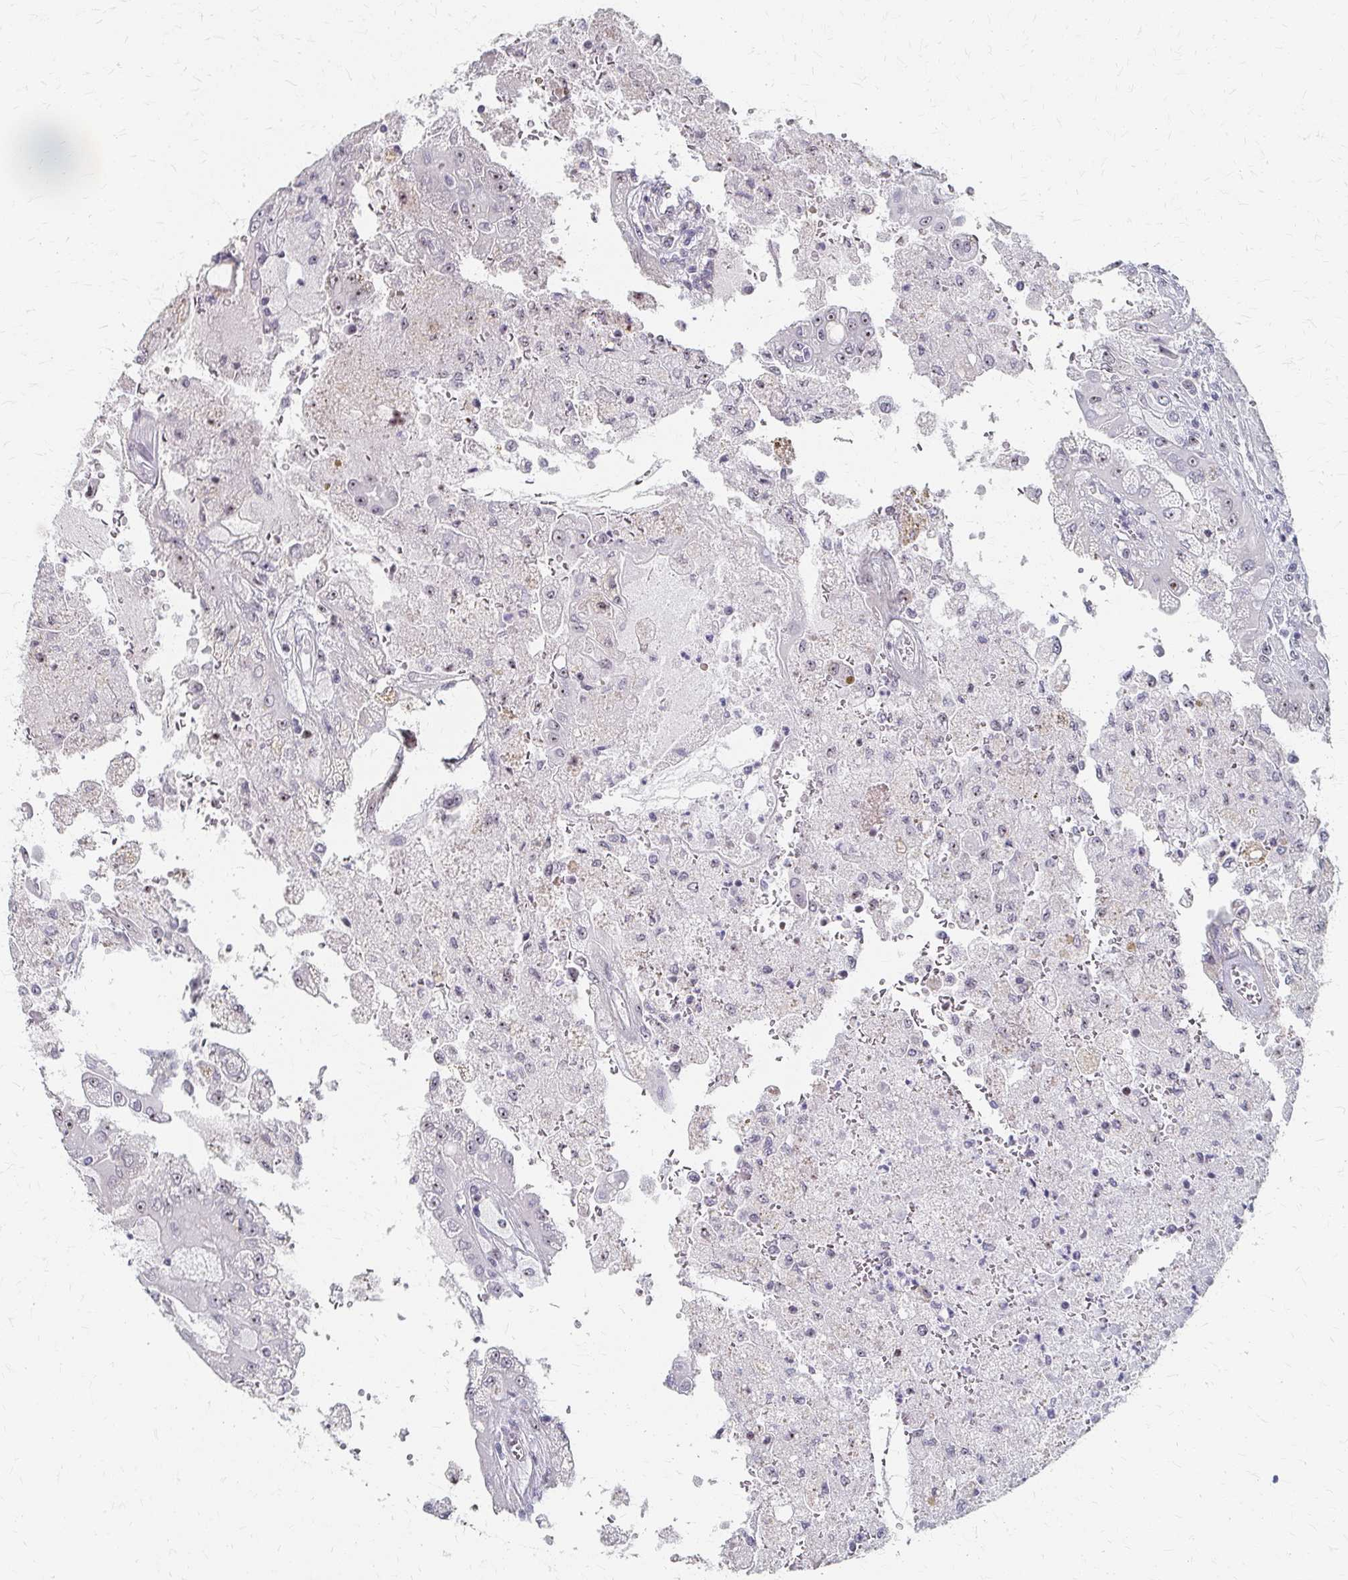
{"staining": {"intensity": "weak", "quantity": "25%-75%", "location": "nuclear"}, "tissue": "renal cancer", "cell_type": "Tumor cells", "image_type": "cancer", "snomed": [{"axis": "morphology", "description": "Adenocarcinoma, NOS"}, {"axis": "topography", "description": "Kidney"}], "caption": "An immunohistochemistry micrograph of tumor tissue is shown. Protein staining in brown shows weak nuclear positivity in adenocarcinoma (renal) within tumor cells. (DAB (3,3'-diaminobenzidine) = brown stain, brightfield microscopy at high magnification).", "gene": "PES1", "patient": {"sex": "male", "age": 58}}